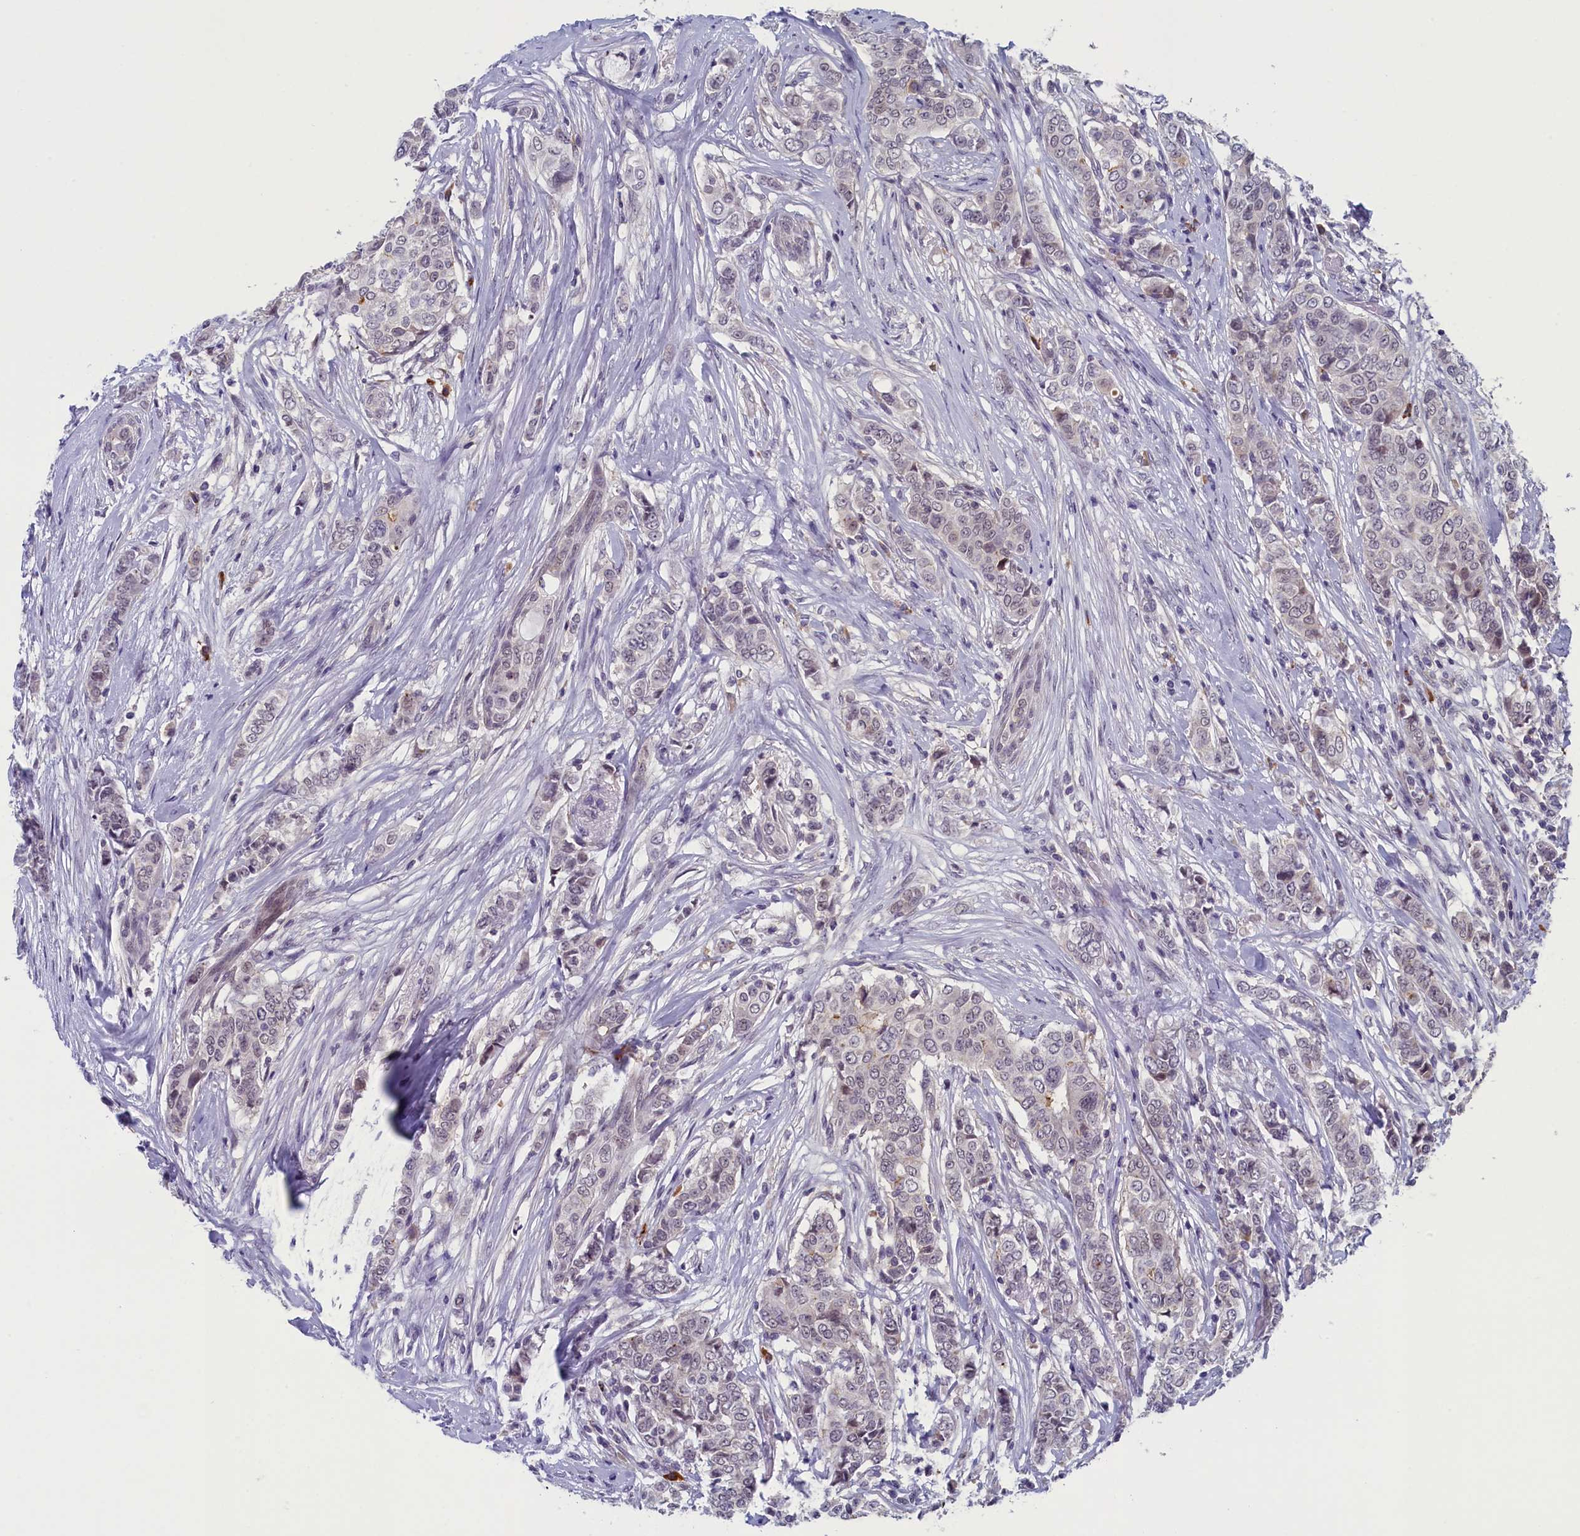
{"staining": {"intensity": "negative", "quantity": "none", "location": "none"}, "tissue": "breast cancer", "cell_type": "Tumor cells", "image_type": "cancer", "snomed": [{"axis": "morphology", "description": "Lobular carcinoma"}, {"axis": "topography", "description": "Breast"}], "caption": "High magnification brightfield microscopy of breast cancer (lobular carcinoma) stained with DAB (brown) and counterstained with hematoxylin (blue): tumor cells show no significant staining. (DAB immunohistochemistry, high magnification).", "gene": "CNEP1R1", "patient": {"sex": "female", "age": 51}}